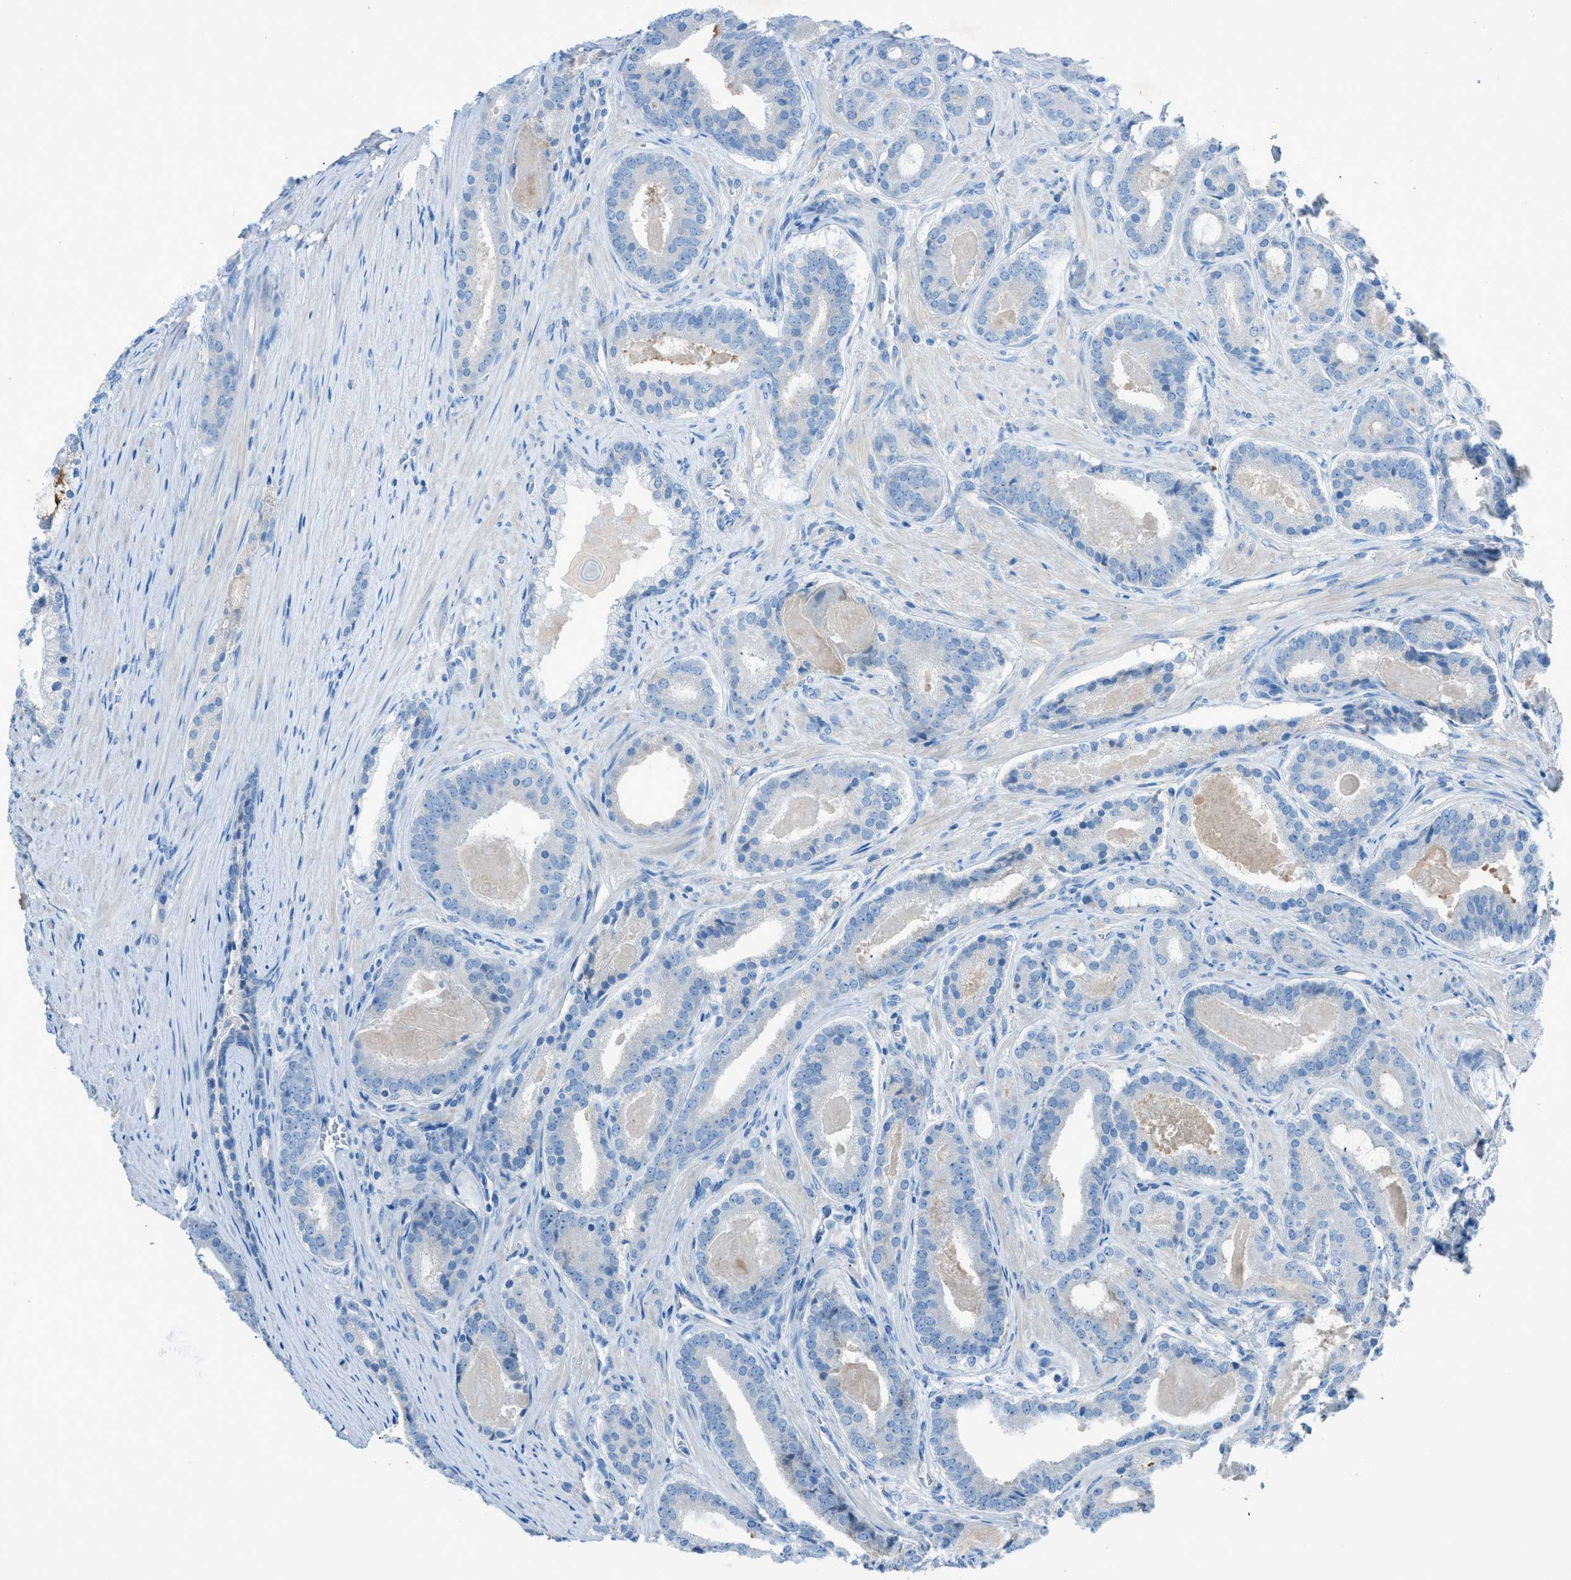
{"staining": {"intensity": "negative", "quantity": "none", "location": "none"}, "tissue": "prostate cancer", "cell_type": "Tumor cells", "image_type": "cancer", "snomed": [{"axis": "morphology", "description": "Adenocarcinoma, High grade"}, {"axis": "topography", "description": "Prostate"}], "caption": "The histopathology image shows no significant staining in tumor cells of prostate adenocarcinoma (high-grade).", "gene": "C5AR2", "patient": {"sex": "male", "age": 60}}